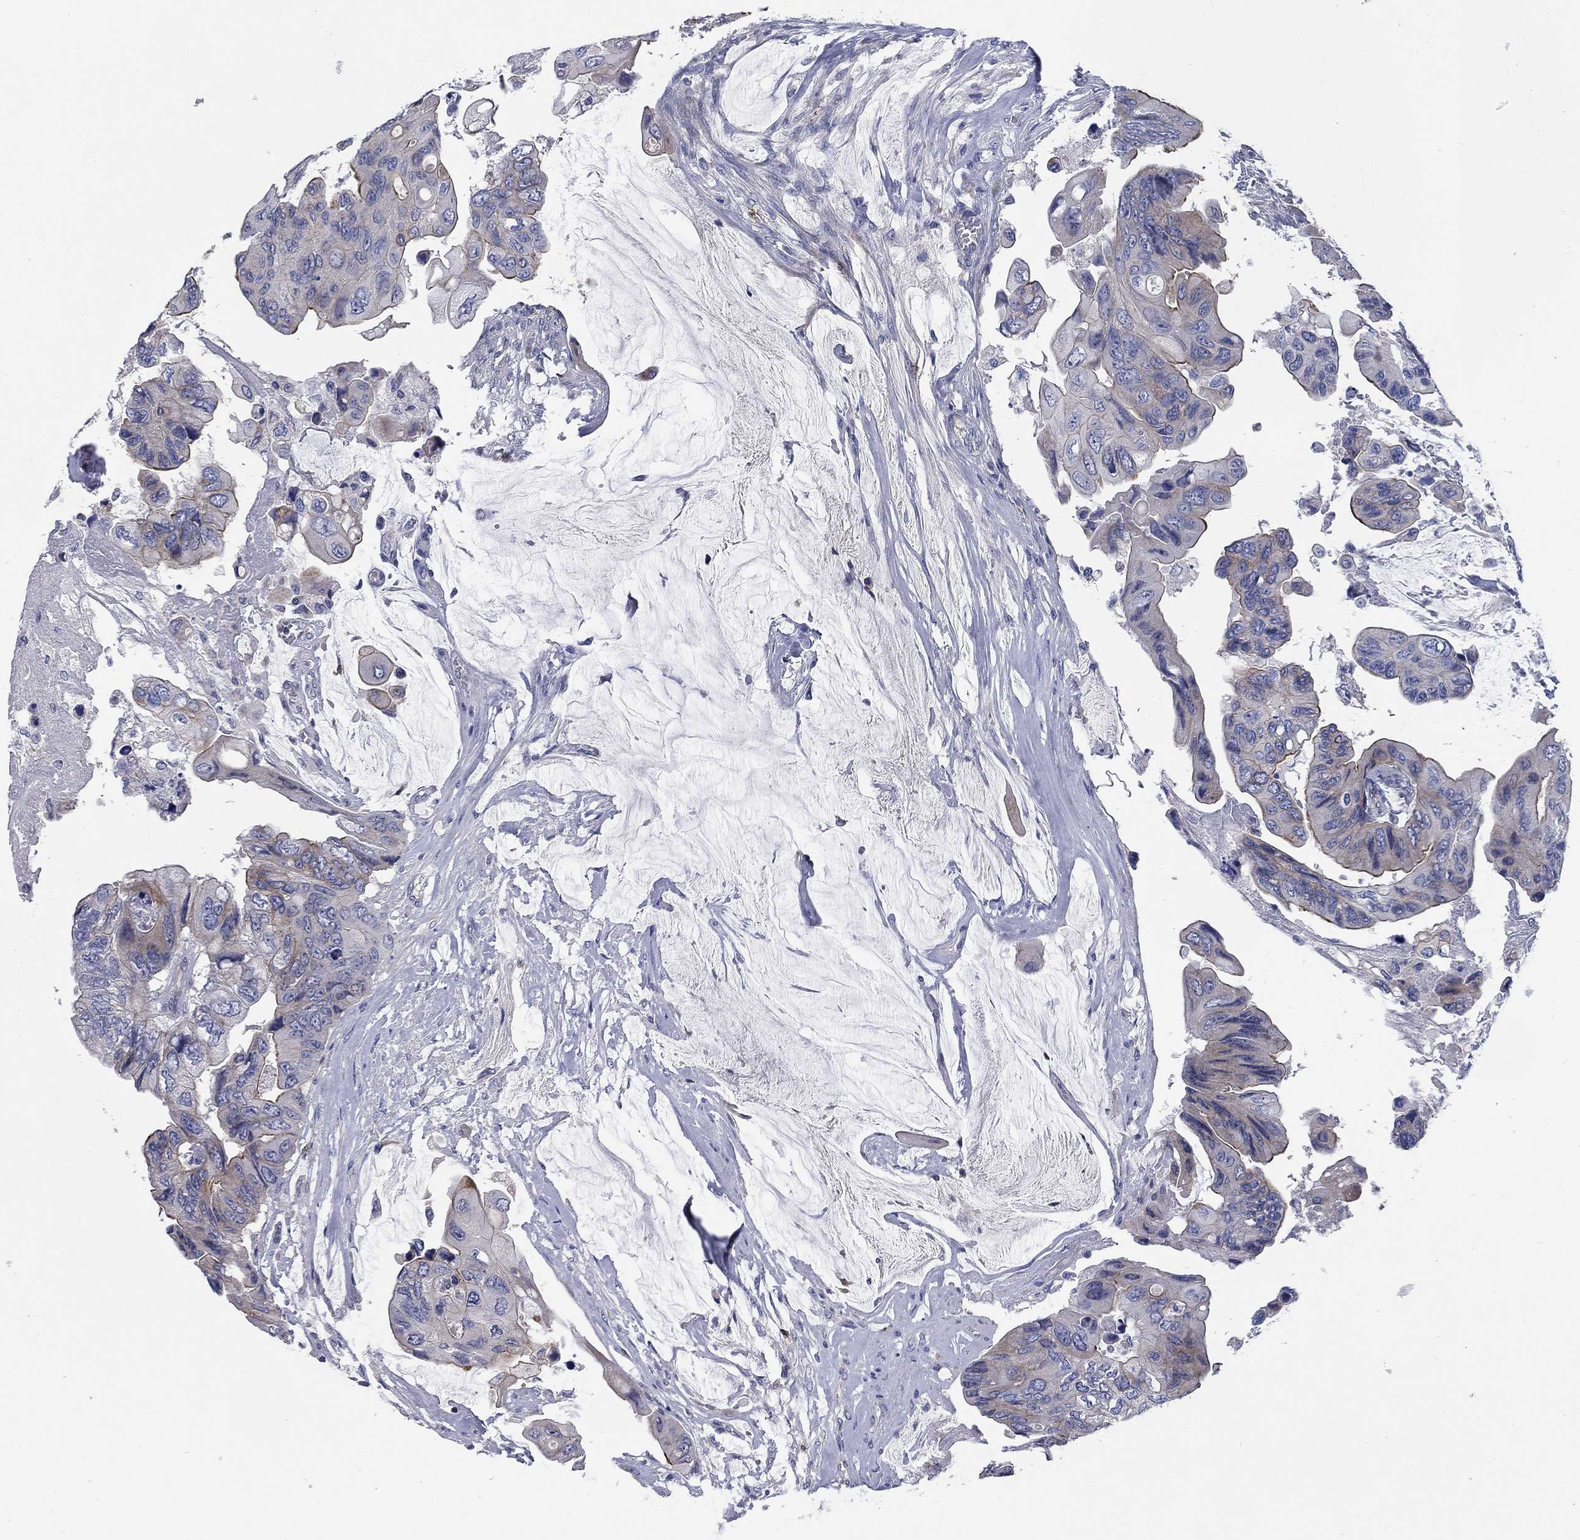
{"staining": {"intensity": "moderate", "quantity": "<25%", "location": "cytoplasmic/membranous"}, "tissue": "colorectal cancer", "cell_type": "Tumor cells", "image_type": "cancer", "snomed": [{"axis": "morphology", "description": "Adenocarcinoma, NOS"}, {"axis": "topography", "description": "Rectum"}], "caption": "Immunohistochemistry (IHC) micrograph of colorectal cancer (adenocarcinoma) stained for a protein (brown), which displays low levels of moderate cytoplasmic/membranous staining in about <25% of tumor cells.", "gene": "SIT1", "patient": {"sex": "male", "age": 63}}